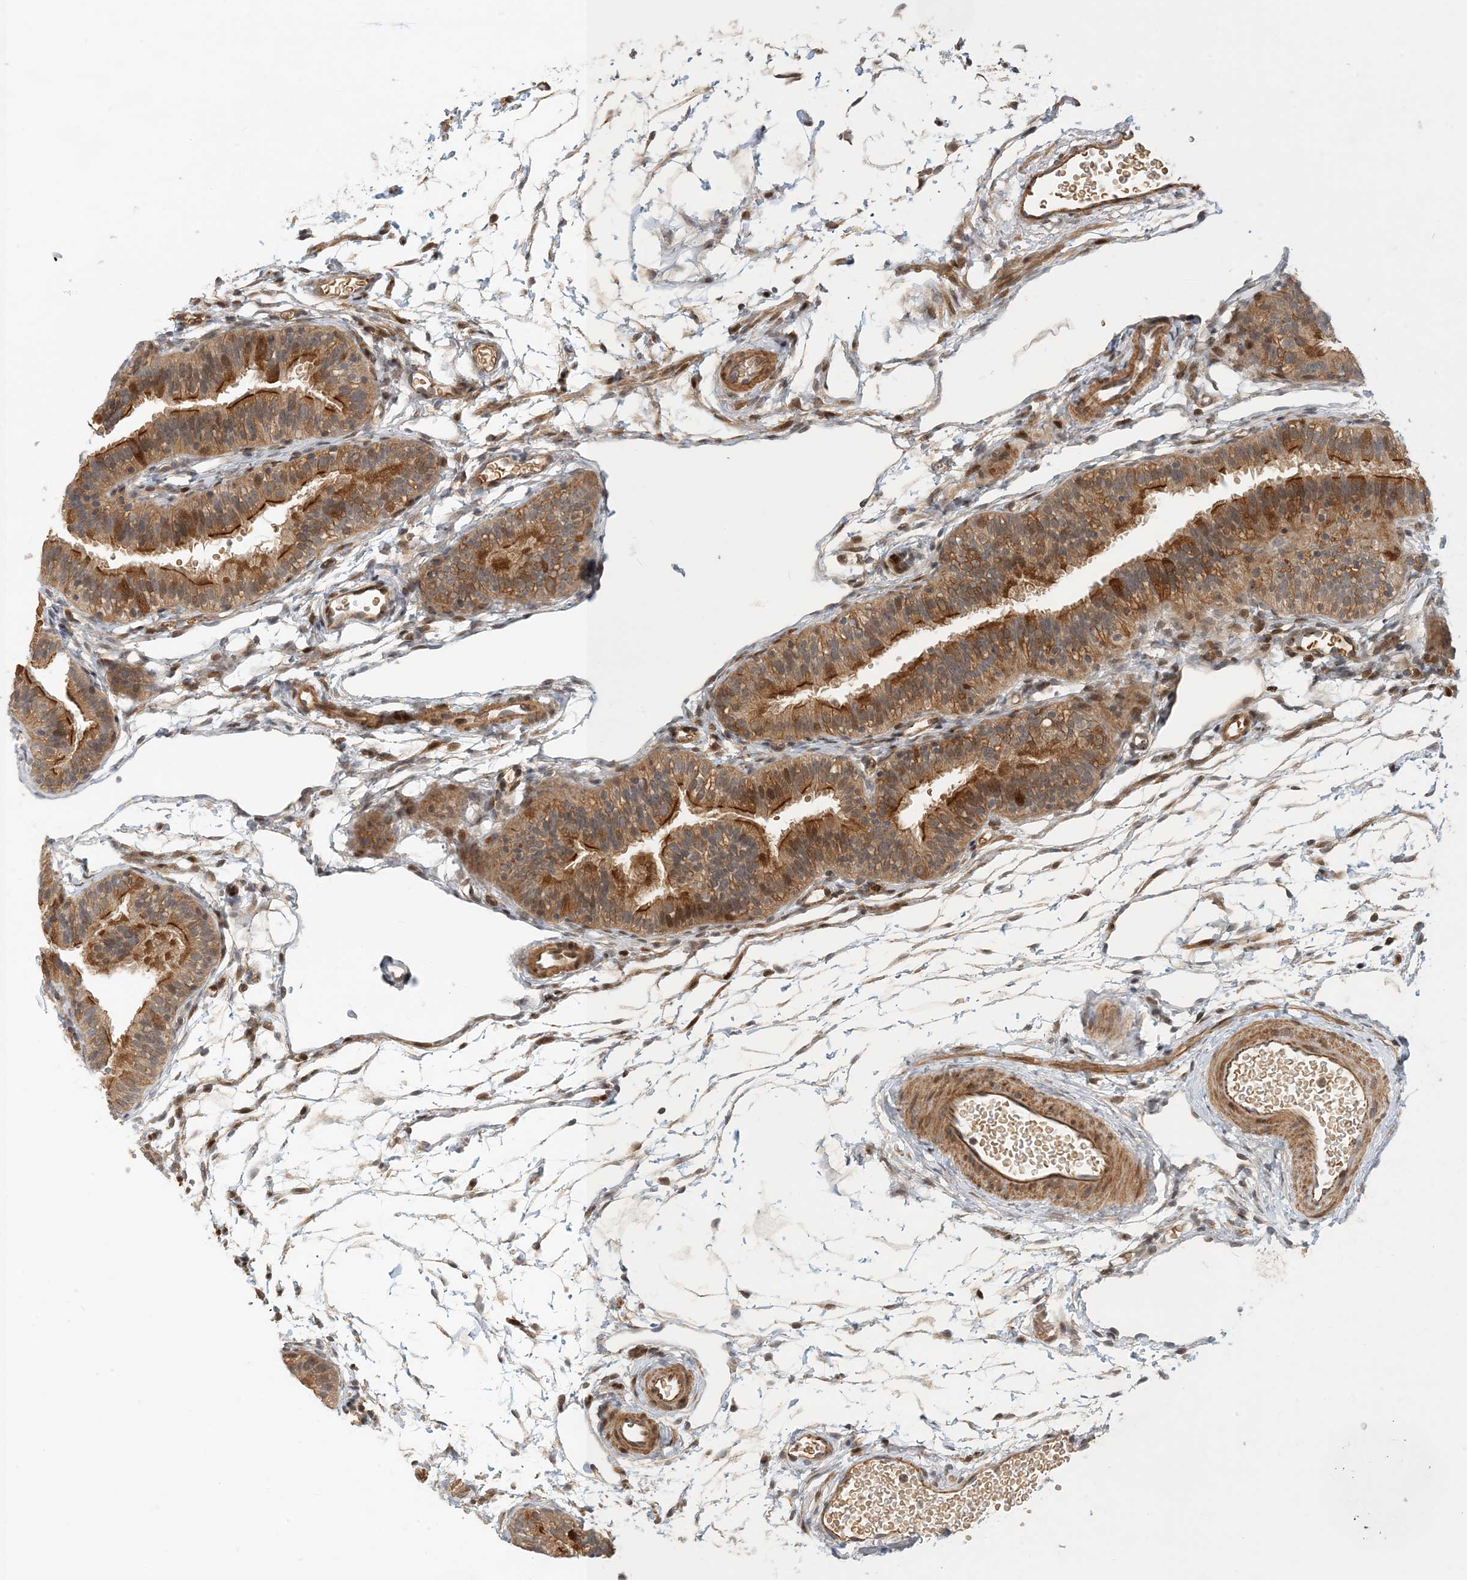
{"staining": {"intensity": "strong", "quantity": "25%-75%", "location": "cytoplasmic/membranous,nuclear"}, "tissue": "fallopian tube", "cell_type": "Glandular cells", "image_type": "normal", "snomed": [{"axis": "morphology", "description": "Normal tissue, NOS"}, {"axis": "topography", "description": "Fallopian tube"}], "caption": "Human fallopian tube stained with a protein marker reveals strong staining in glandular cells.", "gene": "MAPKBP1", "patient": {"sex": "female", "age": 35}}